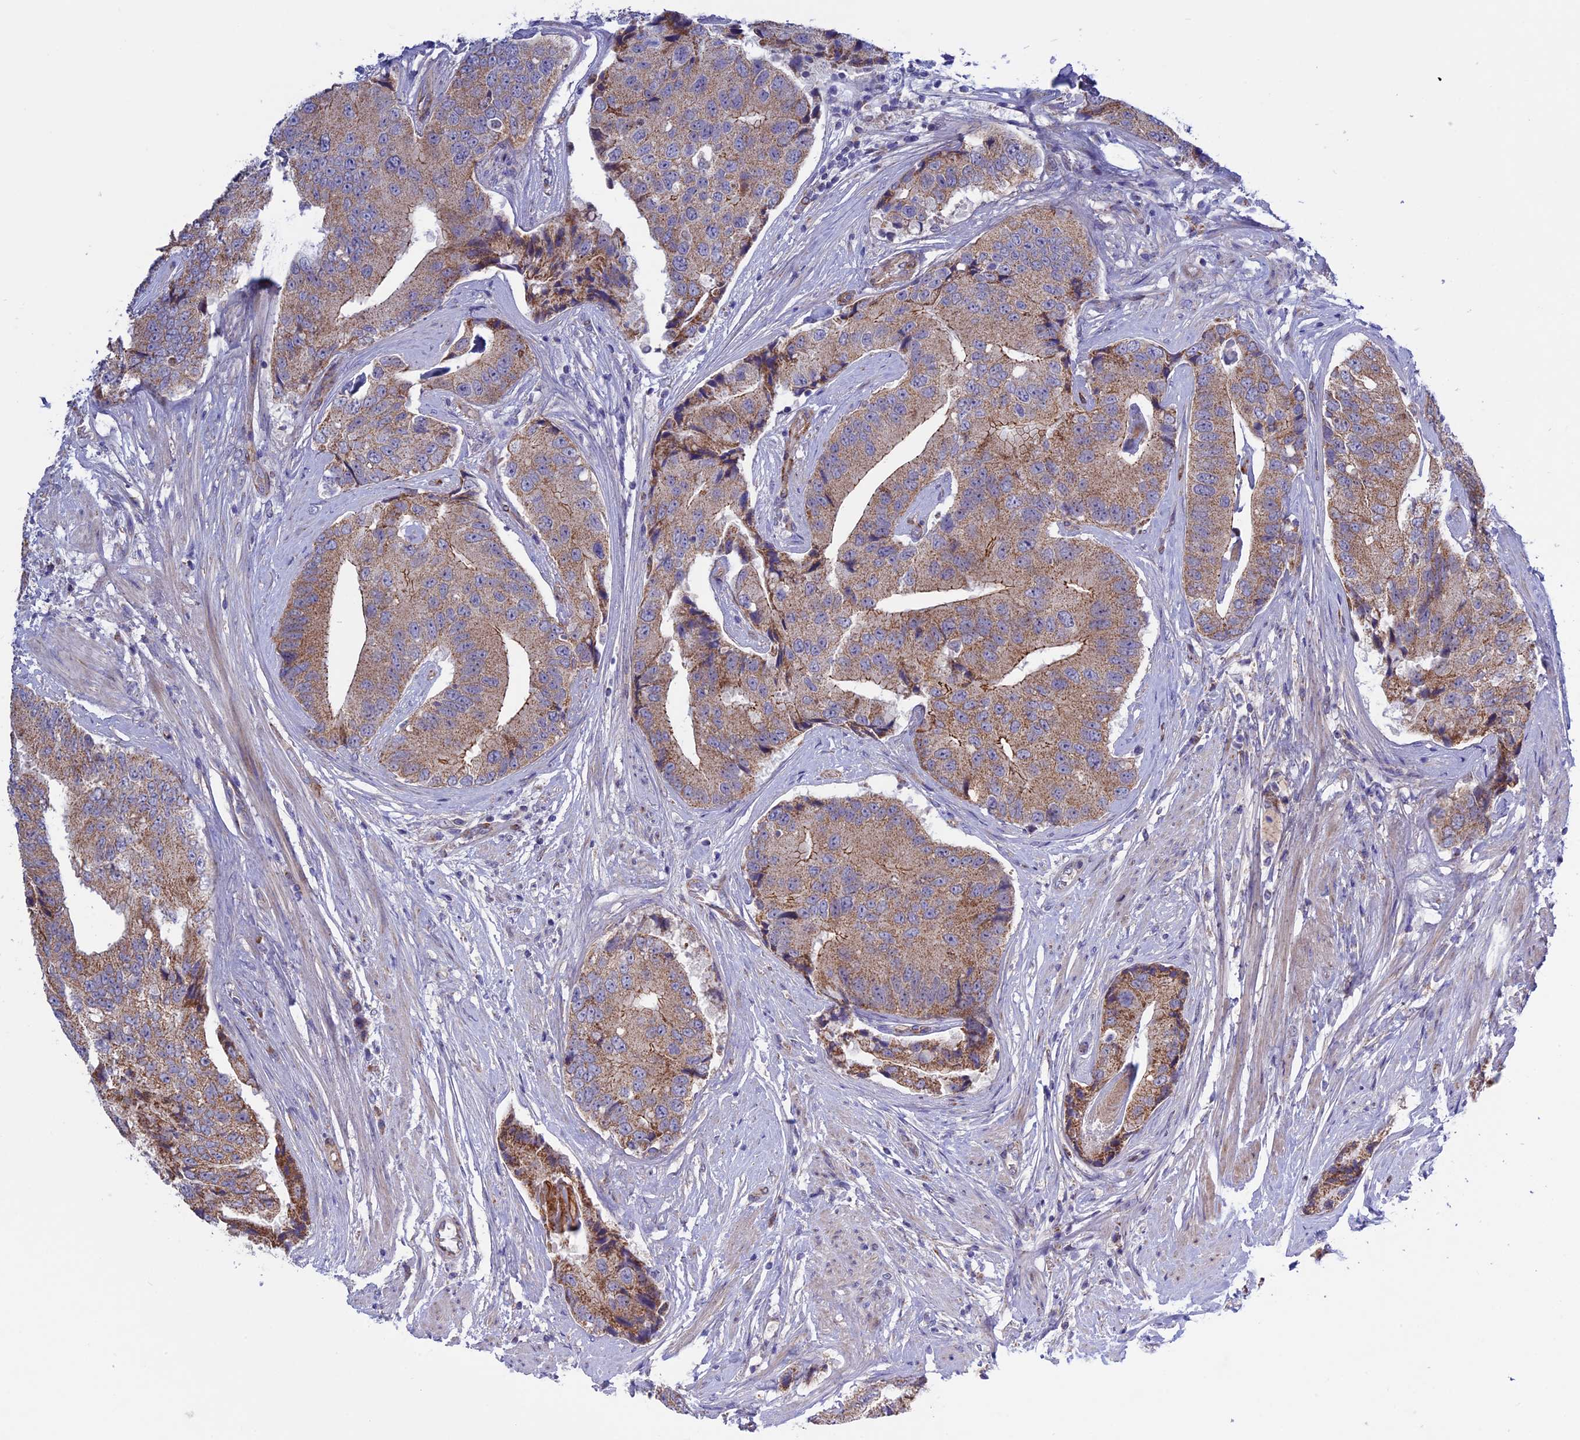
{"staining": {"intensity": "moderate", "quantity": ">75%", "location": "cytoplasmic/membranous"}, "tissue": "prostate cancer", "cell_type": "Tumor cells", "image_type": "cancer", "snomed": [{"axis": "morphology", "description": "Adenocarcinoma, High grade"}, {"axis": "topography", "description": "Prostate"}], "caption": "The immunohistochemical stain shows moderate cytoplasmic/membranous expression in tumor cells of prostate cancer tissue. Using DAB (brown) and hematoxylin (blue) stains, captured at high magnification using brightfield microscopy.", "gene": "ETFDH", "patient": {"sex": "male", "age": 70}}